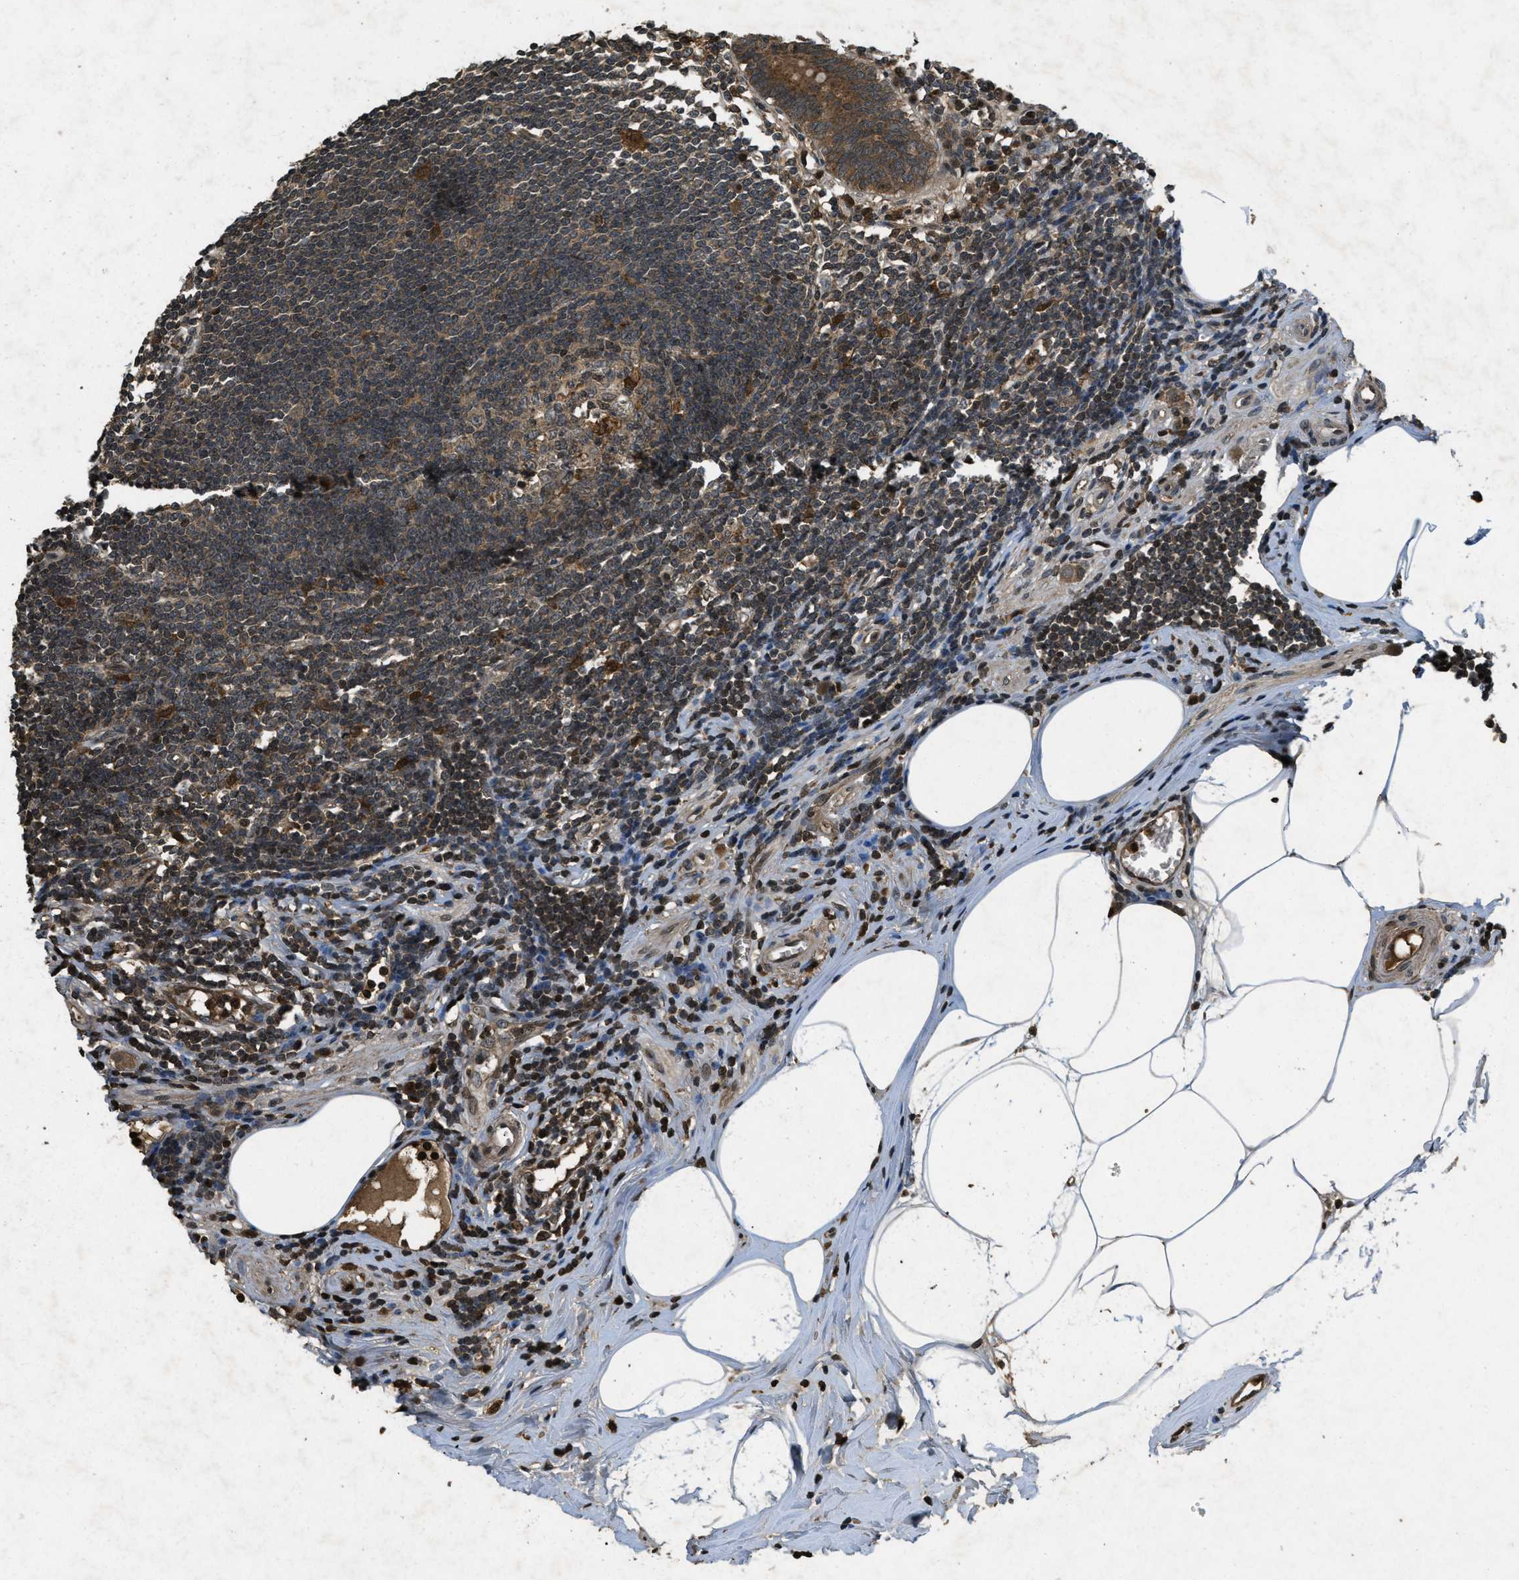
{"staining": {"intensity": "moderate", "quantity": ">75%", "location": "cytoplasmic/membranous"}, "tissue": "appendix", "cell_type": "Glandular cells", "image_type": "normal", "snomed": [{"axis": "morphology", "description": "Normal tissue, NOS"}, {"axis": "topography", "description": "Appendix"}], "caption": "Approximately >75% of glandular cells in unremarkable human appendix reveal moderate cytoplasmic/membranous protein staining as visualized by brown immunohistochemical staining.", "gene": "ATG7", "patient": {"sex": "female", "age": 50}}